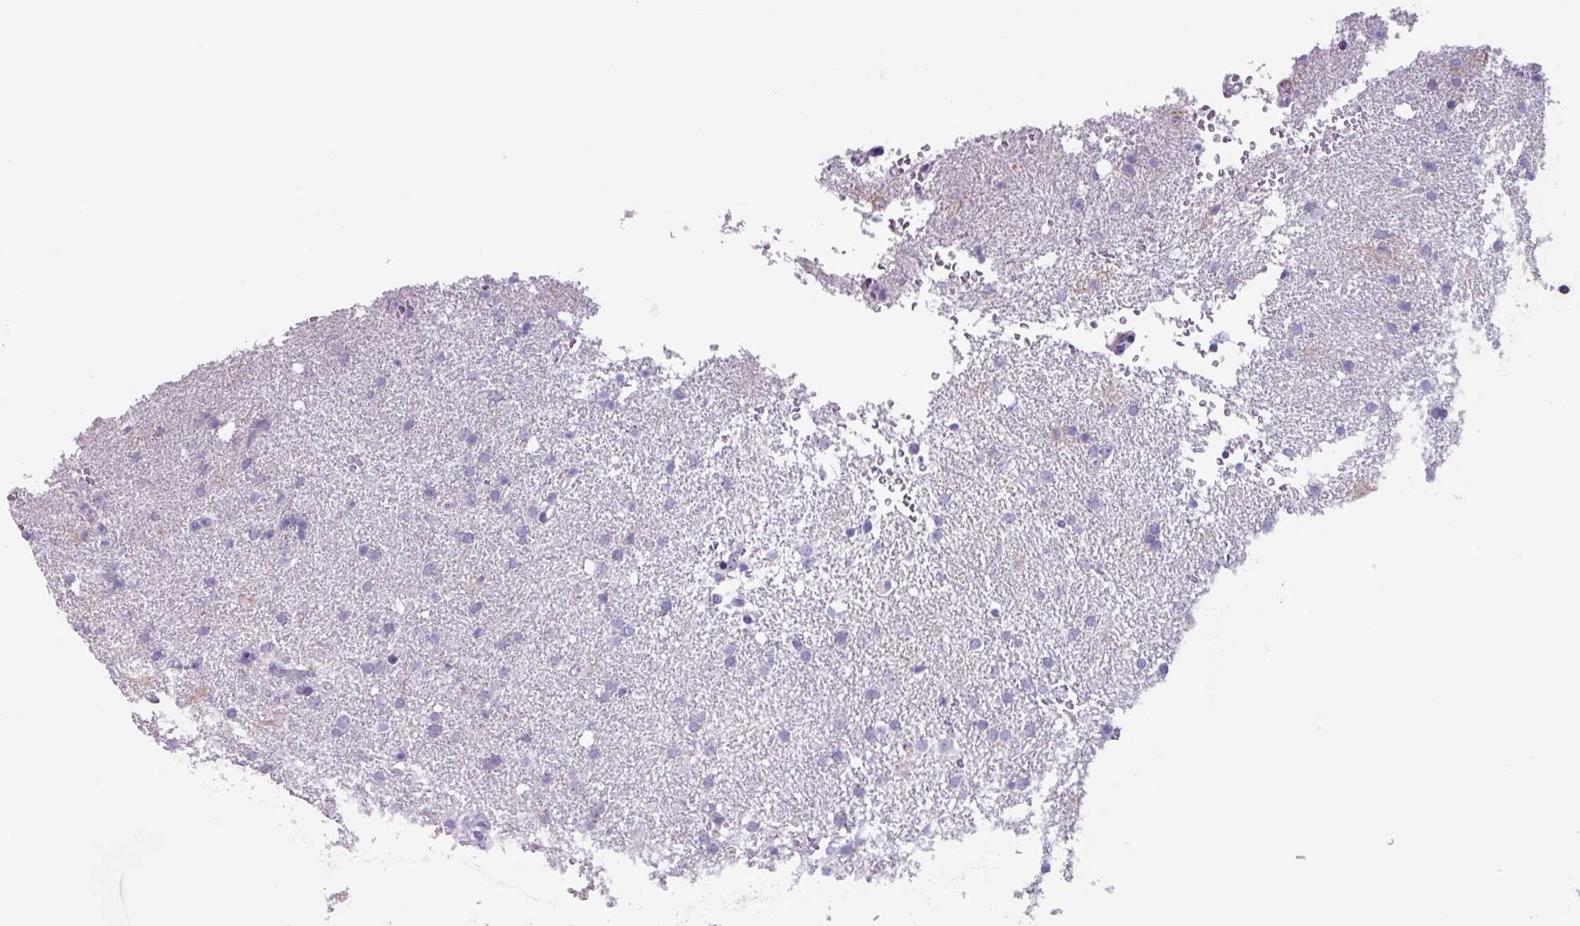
{"staining": {"intensity": "negative", "quantity": "none", "location": "none"}, "tissue": "glioma", "cell_type": "Tumor cells", "image_type": "cancer", "snomed": [{"axis": "morphology", "description": "Glioma, malignant, High grade"}, {"axis": "topography", "description": "Brain"}], "caption": "An image of malignant high-grade glioma stained for a protein exhibits no brown staining in tumor cells.", "gene": "OR2T10", "patient": {"sex": "male", "age": 72}}